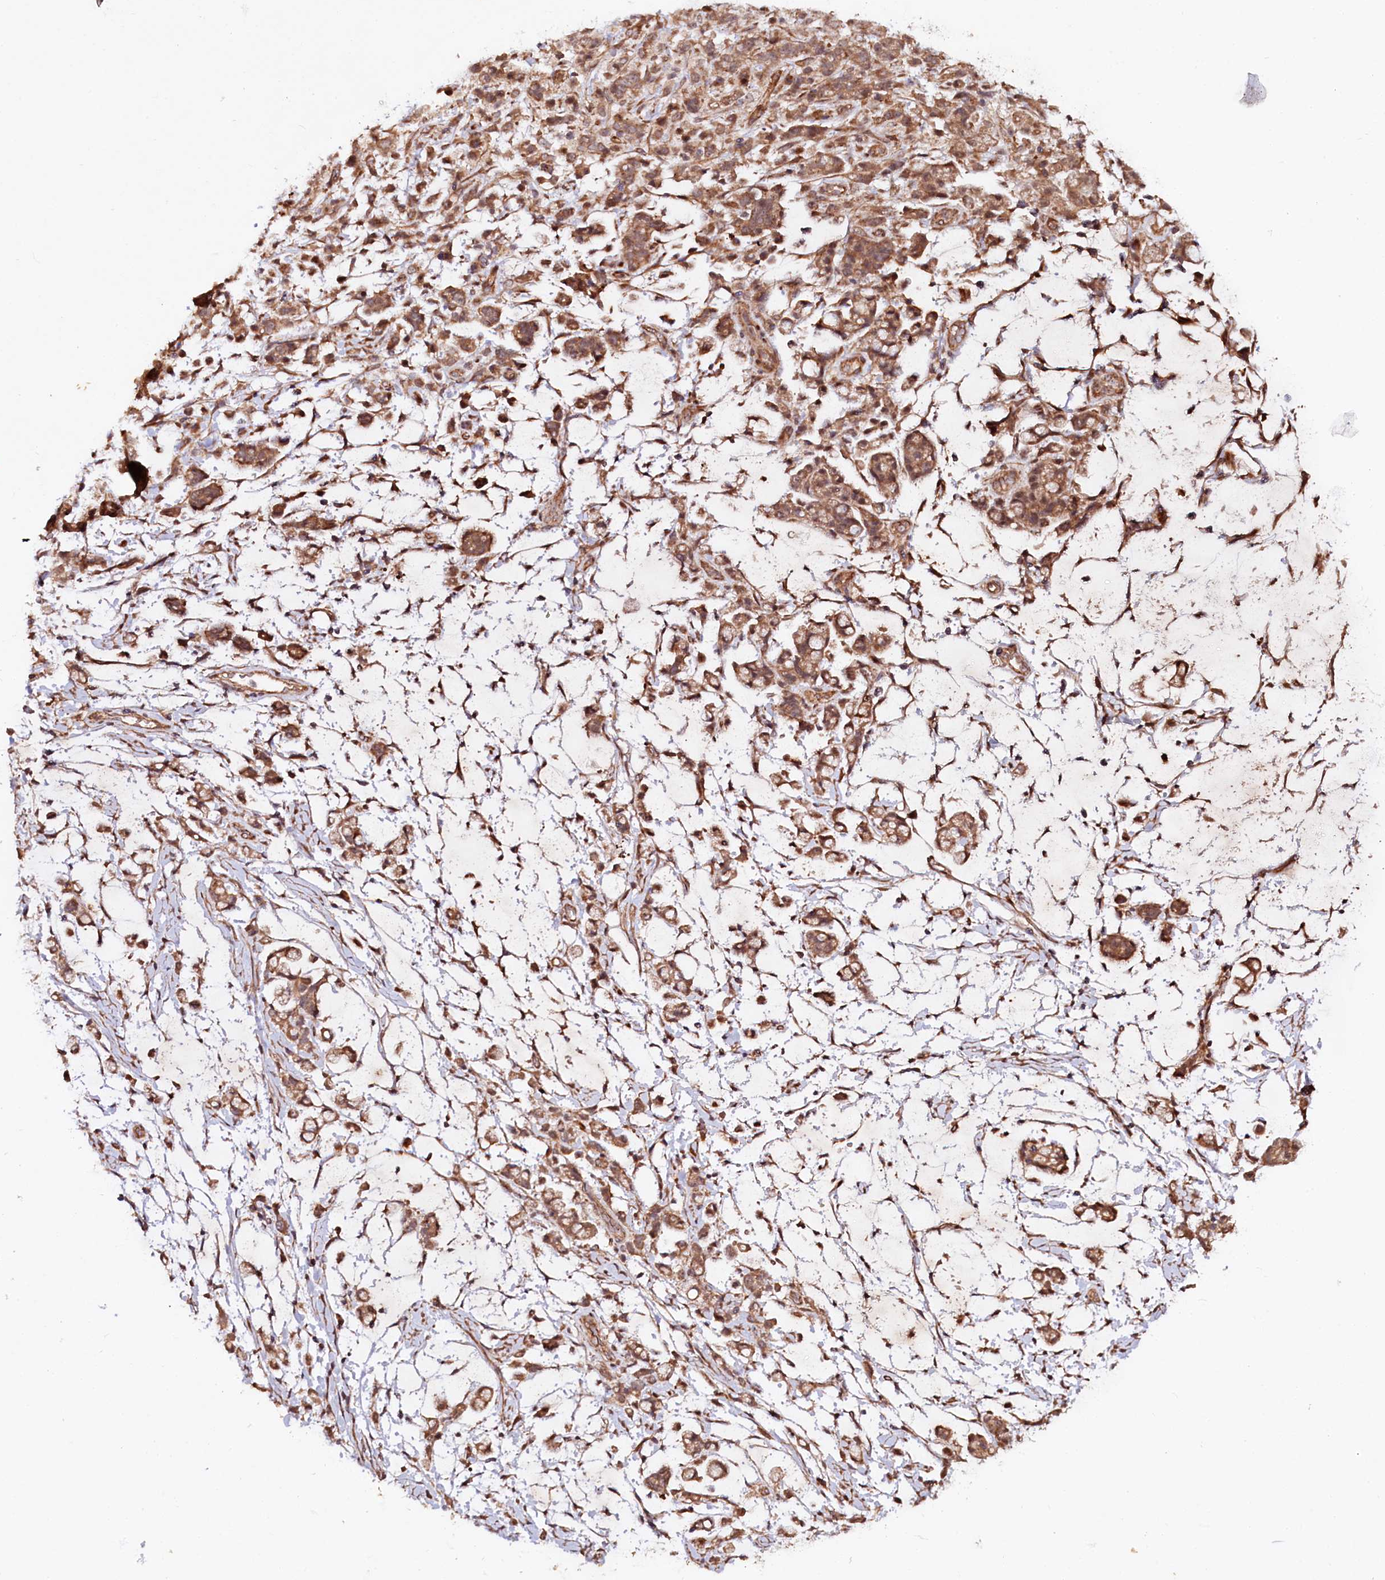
{"staining": {"intensity": "moderate", "quantity": ">75%", "location": "cytoplasmic/membranous"}, "tissue": "stomach cancer", "cell_type": "Tumor cells", "image_type": "cancer", "snomed": [{"axis": "morphology", "description": "Adenocarcinoma, NOS"}, {"axis": "topography", "description": "Stomach"}], "caption": "Immunohistochemical staining of adenocarcinoma (stomach) exhibits medium levels of moderate cytoplasmic/membranous staining in about >75% of tumor cells. Using DAB (brown) and hematoxylin (blue) stains, captured at high magnification using brightfield microscopy.", "gene": "NEDD1", "patient": {"sex": "female", "age": 60}}